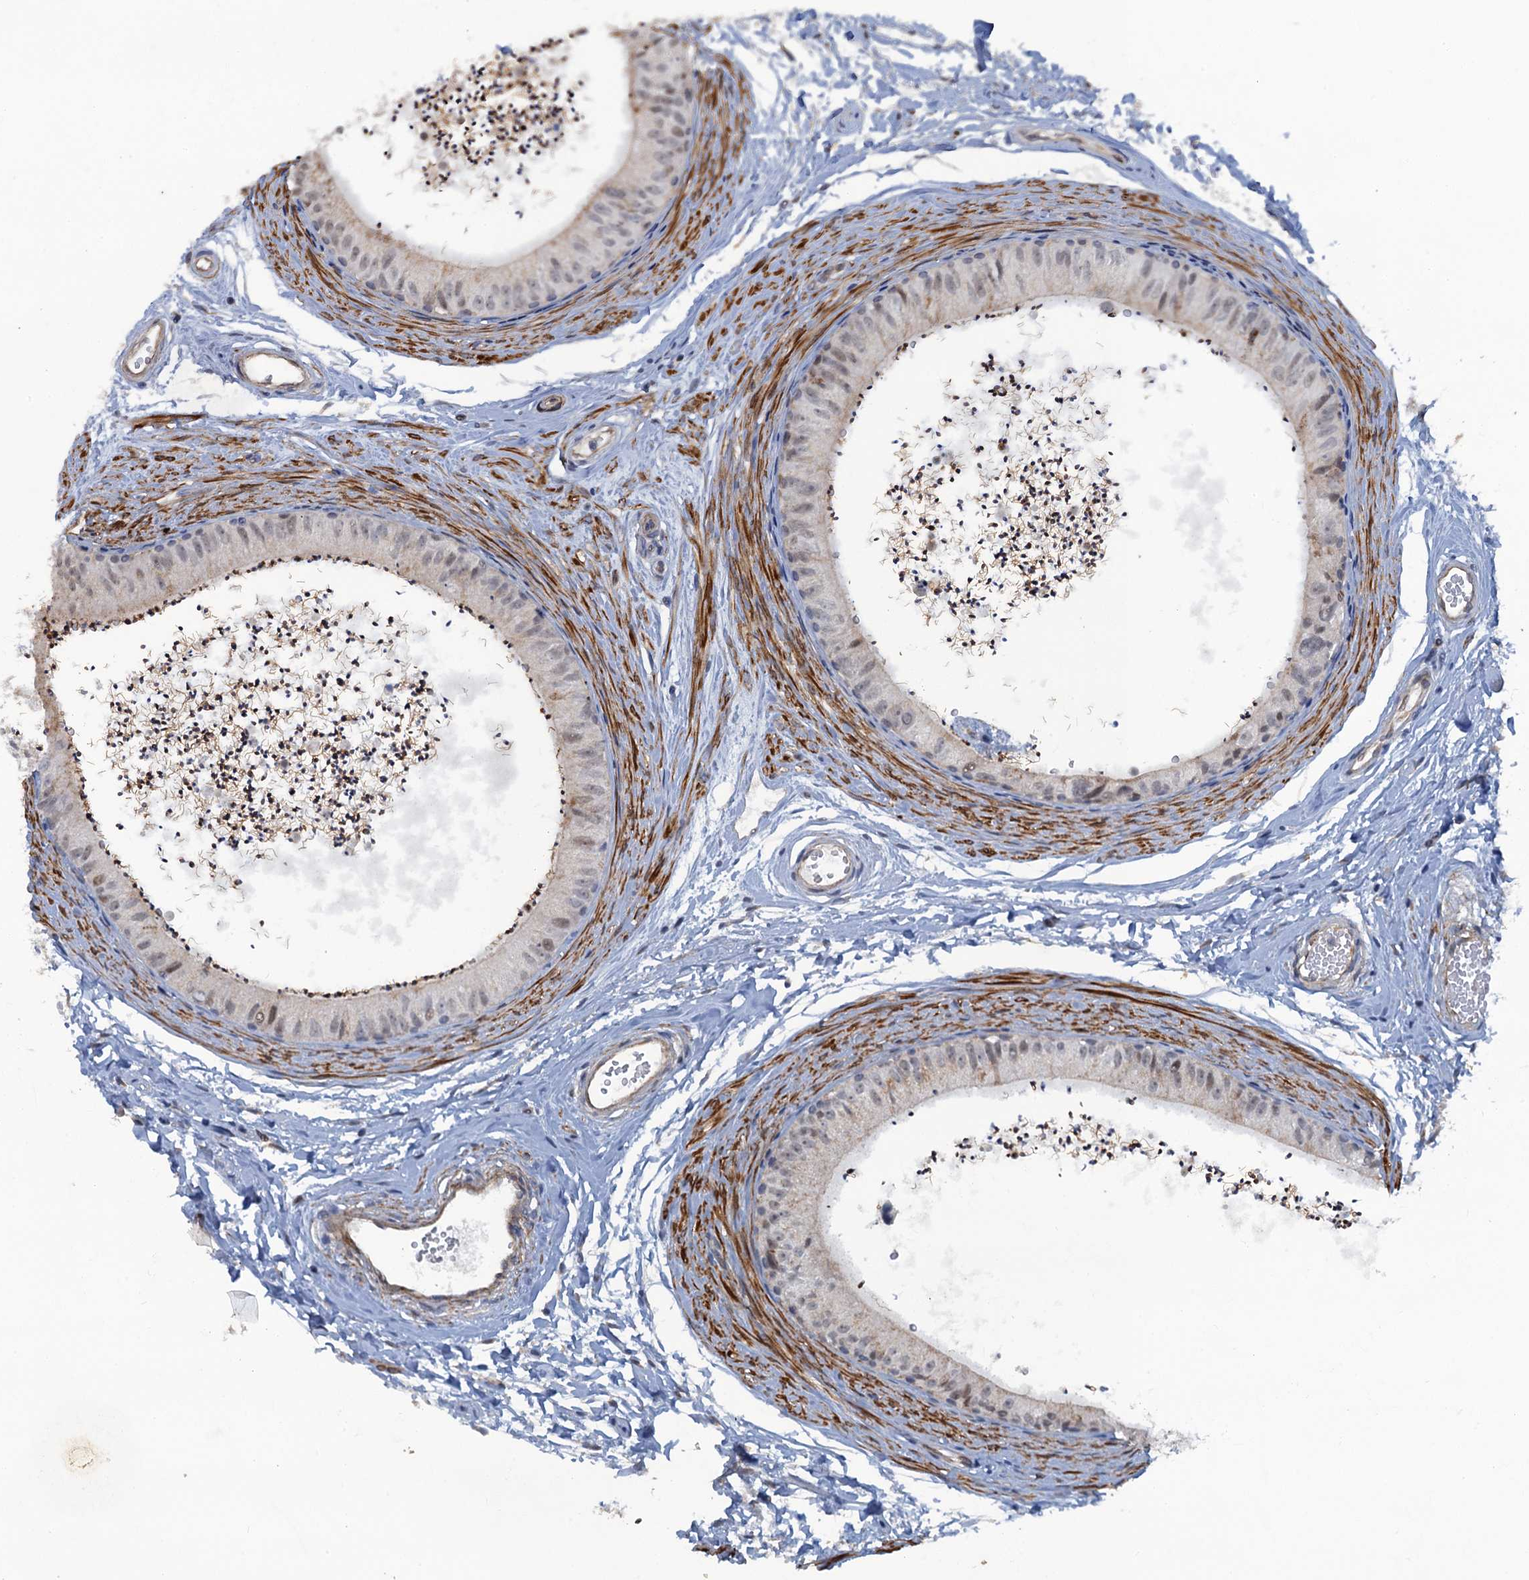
{"staining": {"intensity": "weak", "quantity": "<25%", "location": "nuclear"}, "tissue": "epididymis", "cell_type": "Glandular cells", "image_type": "normal", "snomed": [{"axis": "morphology", "description": "Normal tissue, NOS"}, {"axis": "topography", "description": "Epididymis"}], "caption": "Immunohistochemistry of unremarkable human epididymis exhibits no positivity in glandular cells.", "gene": "MYO16", "patient": {"sex": "male", "age": 56}}